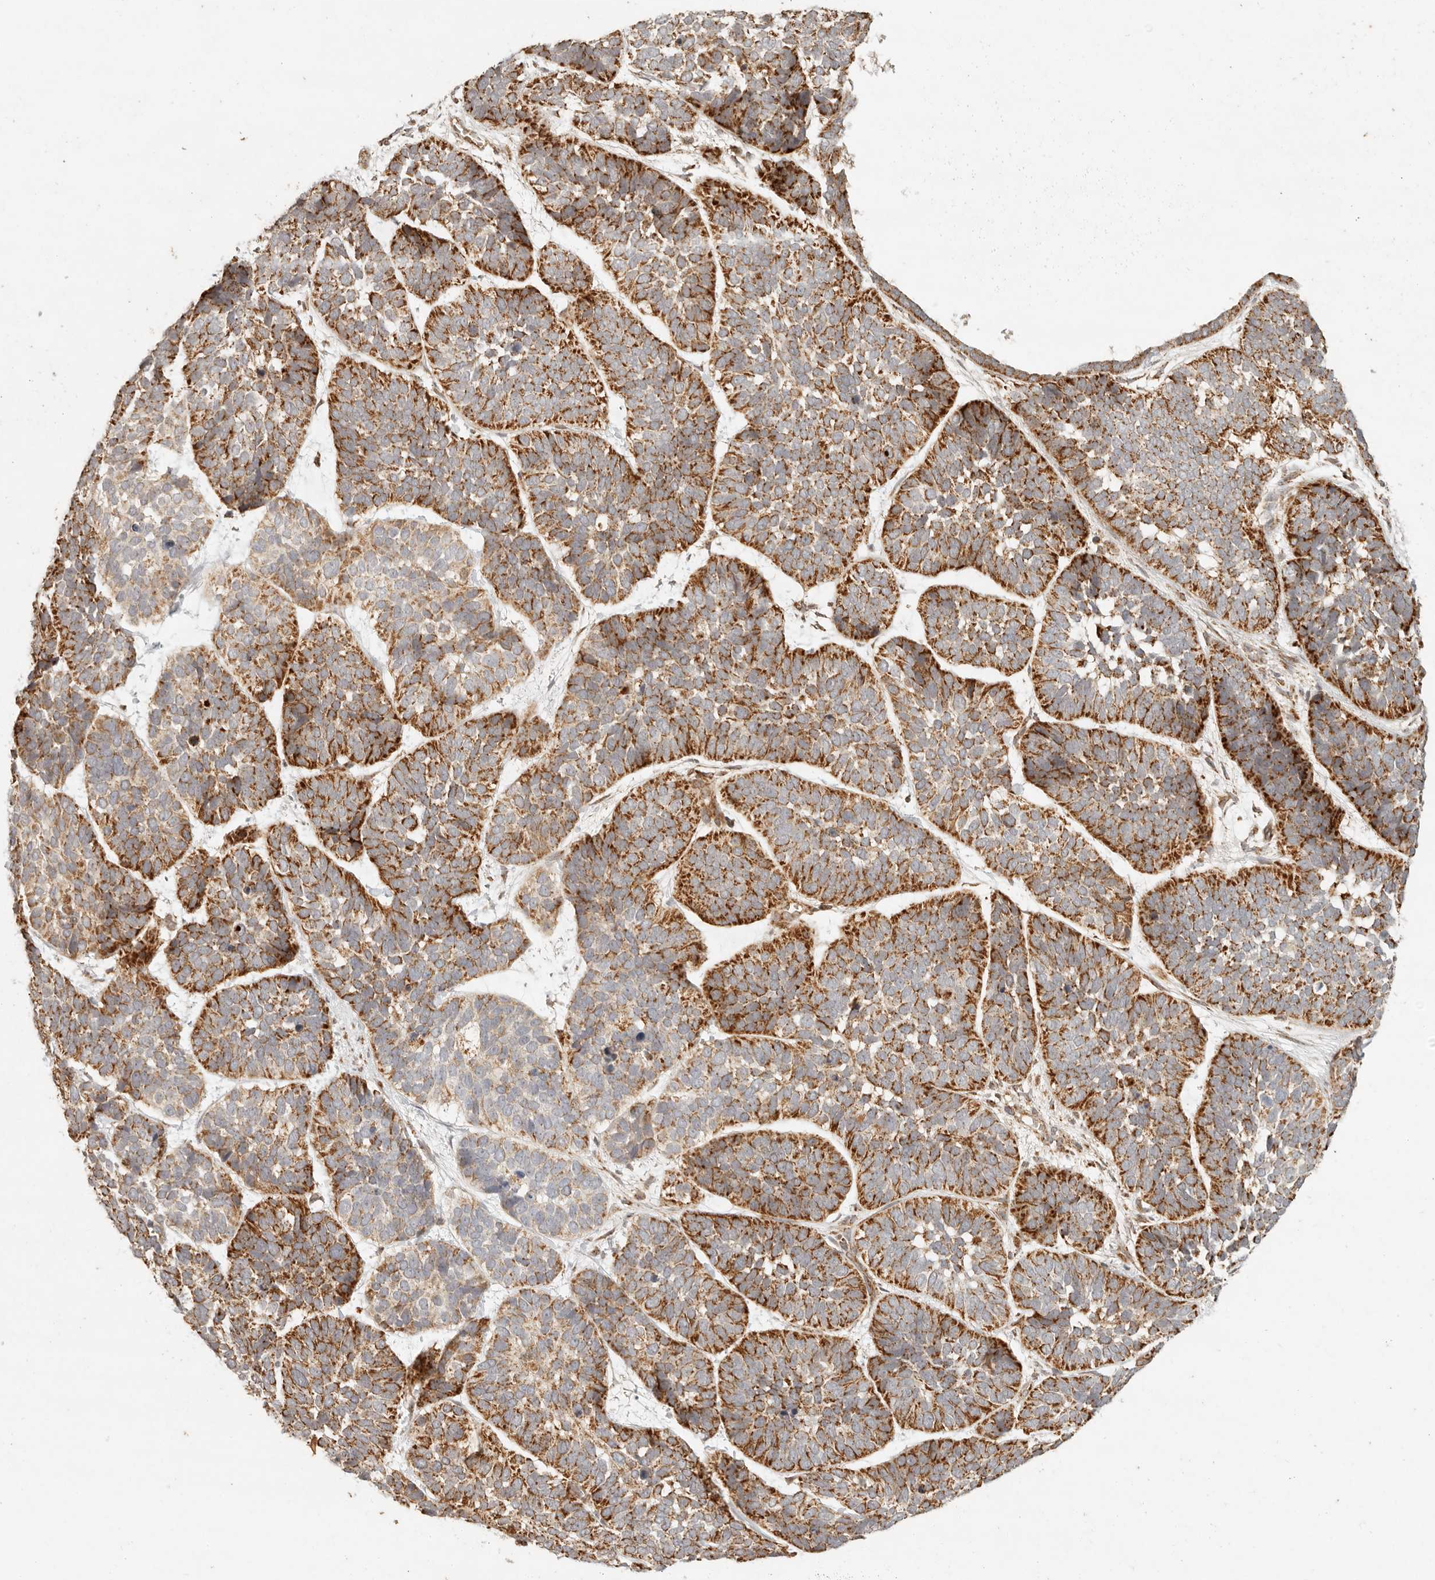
{"staining": {"intensity": "strong", "quantity": ">75%", "location": "cytoplasmic/membranous"}, "tissue": "skin cancer", "cell_type": "Tumor cells", "image_type": "cancer", "snomed": [{"axis": "morphology", "description": "Basal cell carcinoma"}, {"axis": "topography", "description": "Skin"}], "caption": "An IHC photomicrograph of tumor tissue is shown. Protein staining in brown labels strong cytoplasmic/membranous positivity in basal cell carcinoma (skin) within tumor cells.", "gene": "MRPL55", "patient": {"sex": "male", "age": 62}}